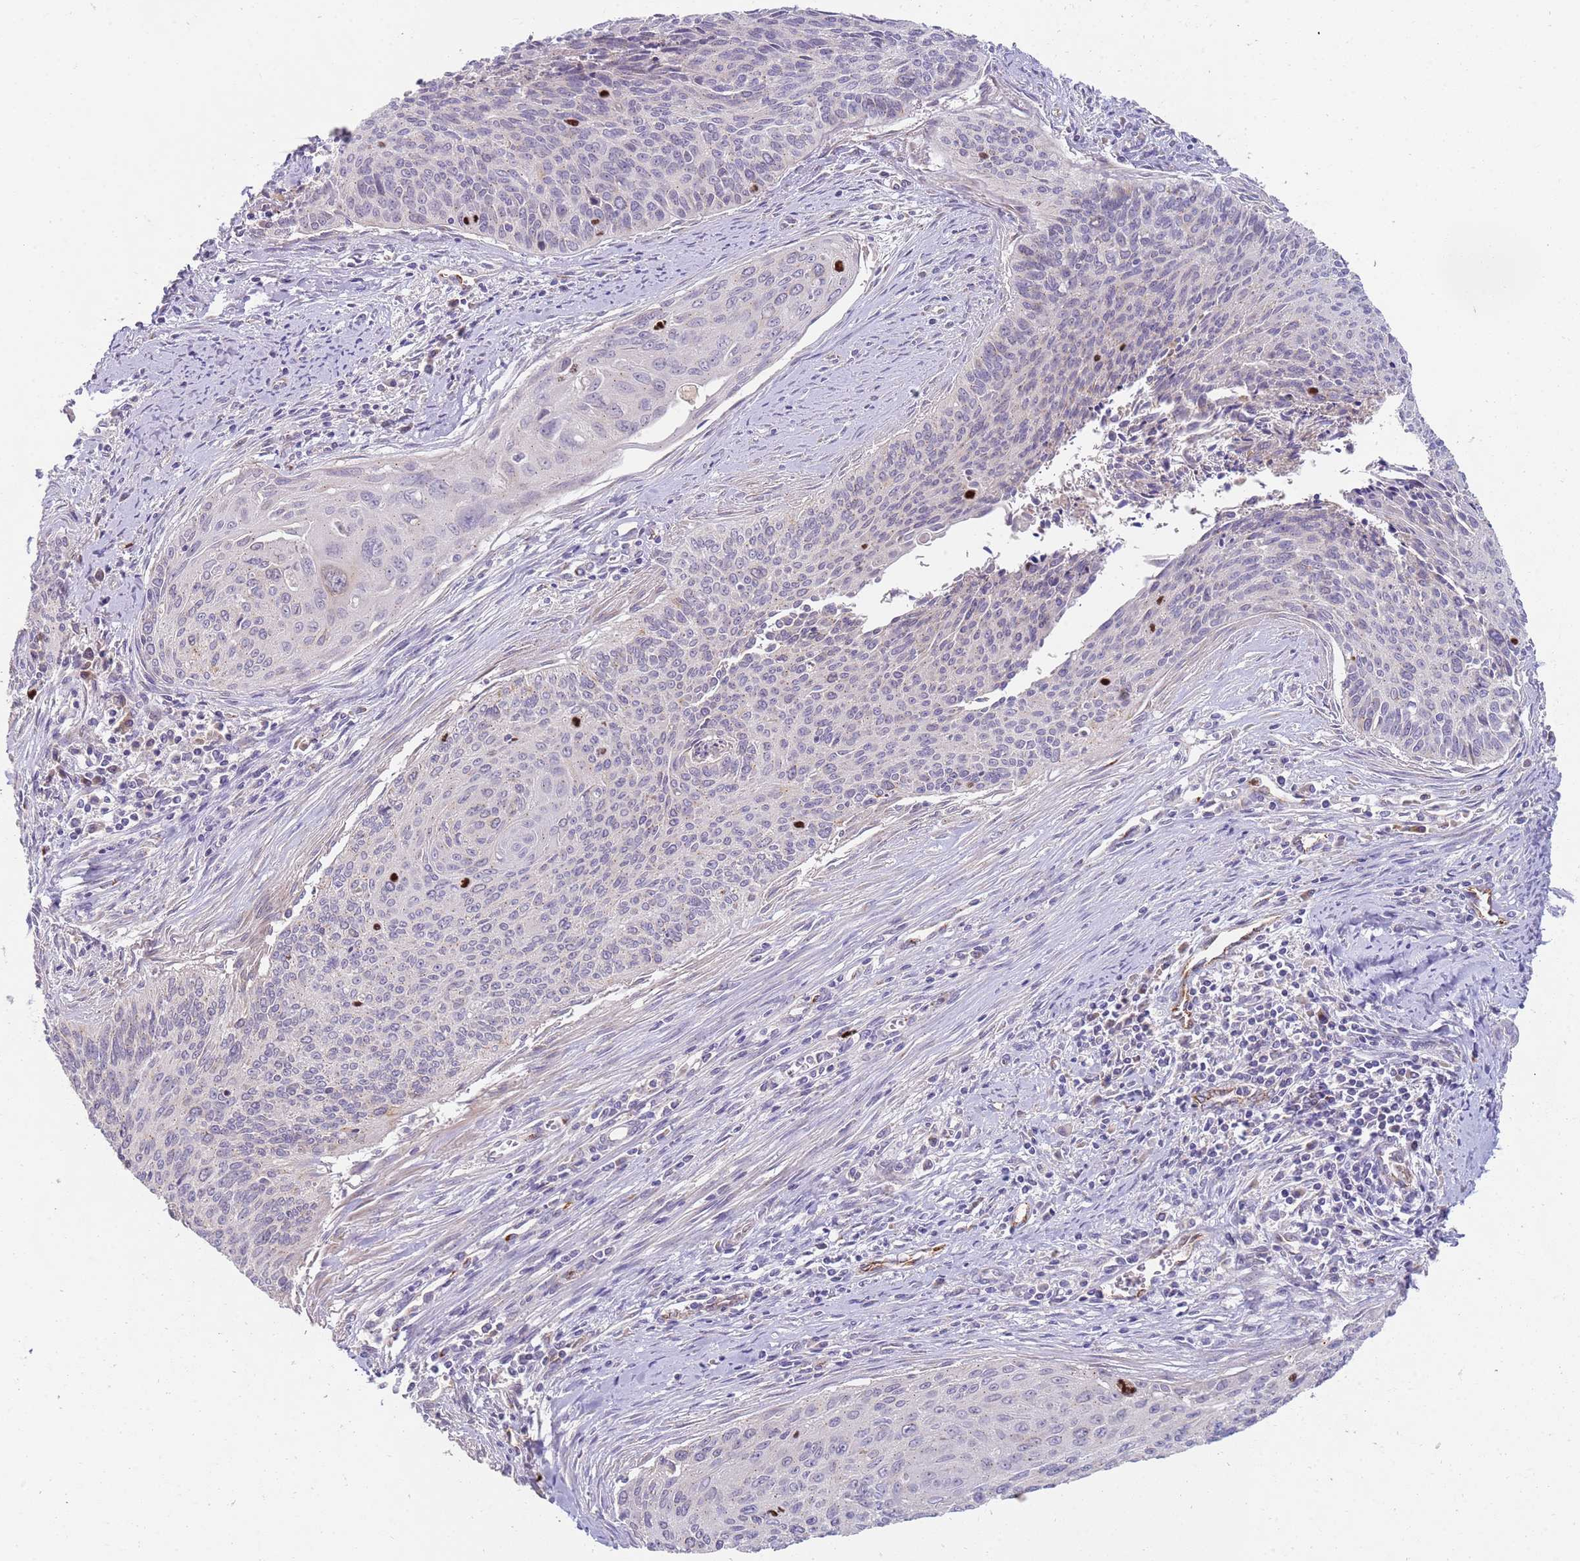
{"staining": {"intensity": "negative", "quantity": "none", "location": "none"}, "tissue": "cervical cancer", "cell_type": "Tumor cells", "image_type": "cancer", "snomed": [{"axis": "morphology", "description": "Squamous cell carcinoma, NOS"}, {"axis": "topography", "description": "Cervix"}], "caption": "Photomicrograph shows no significant protein staining in tumor cells of cervical cancer (squamous cell carcinoma).", "gene": "NMUR2", "patient": {"sex": "female", "age": 55}}